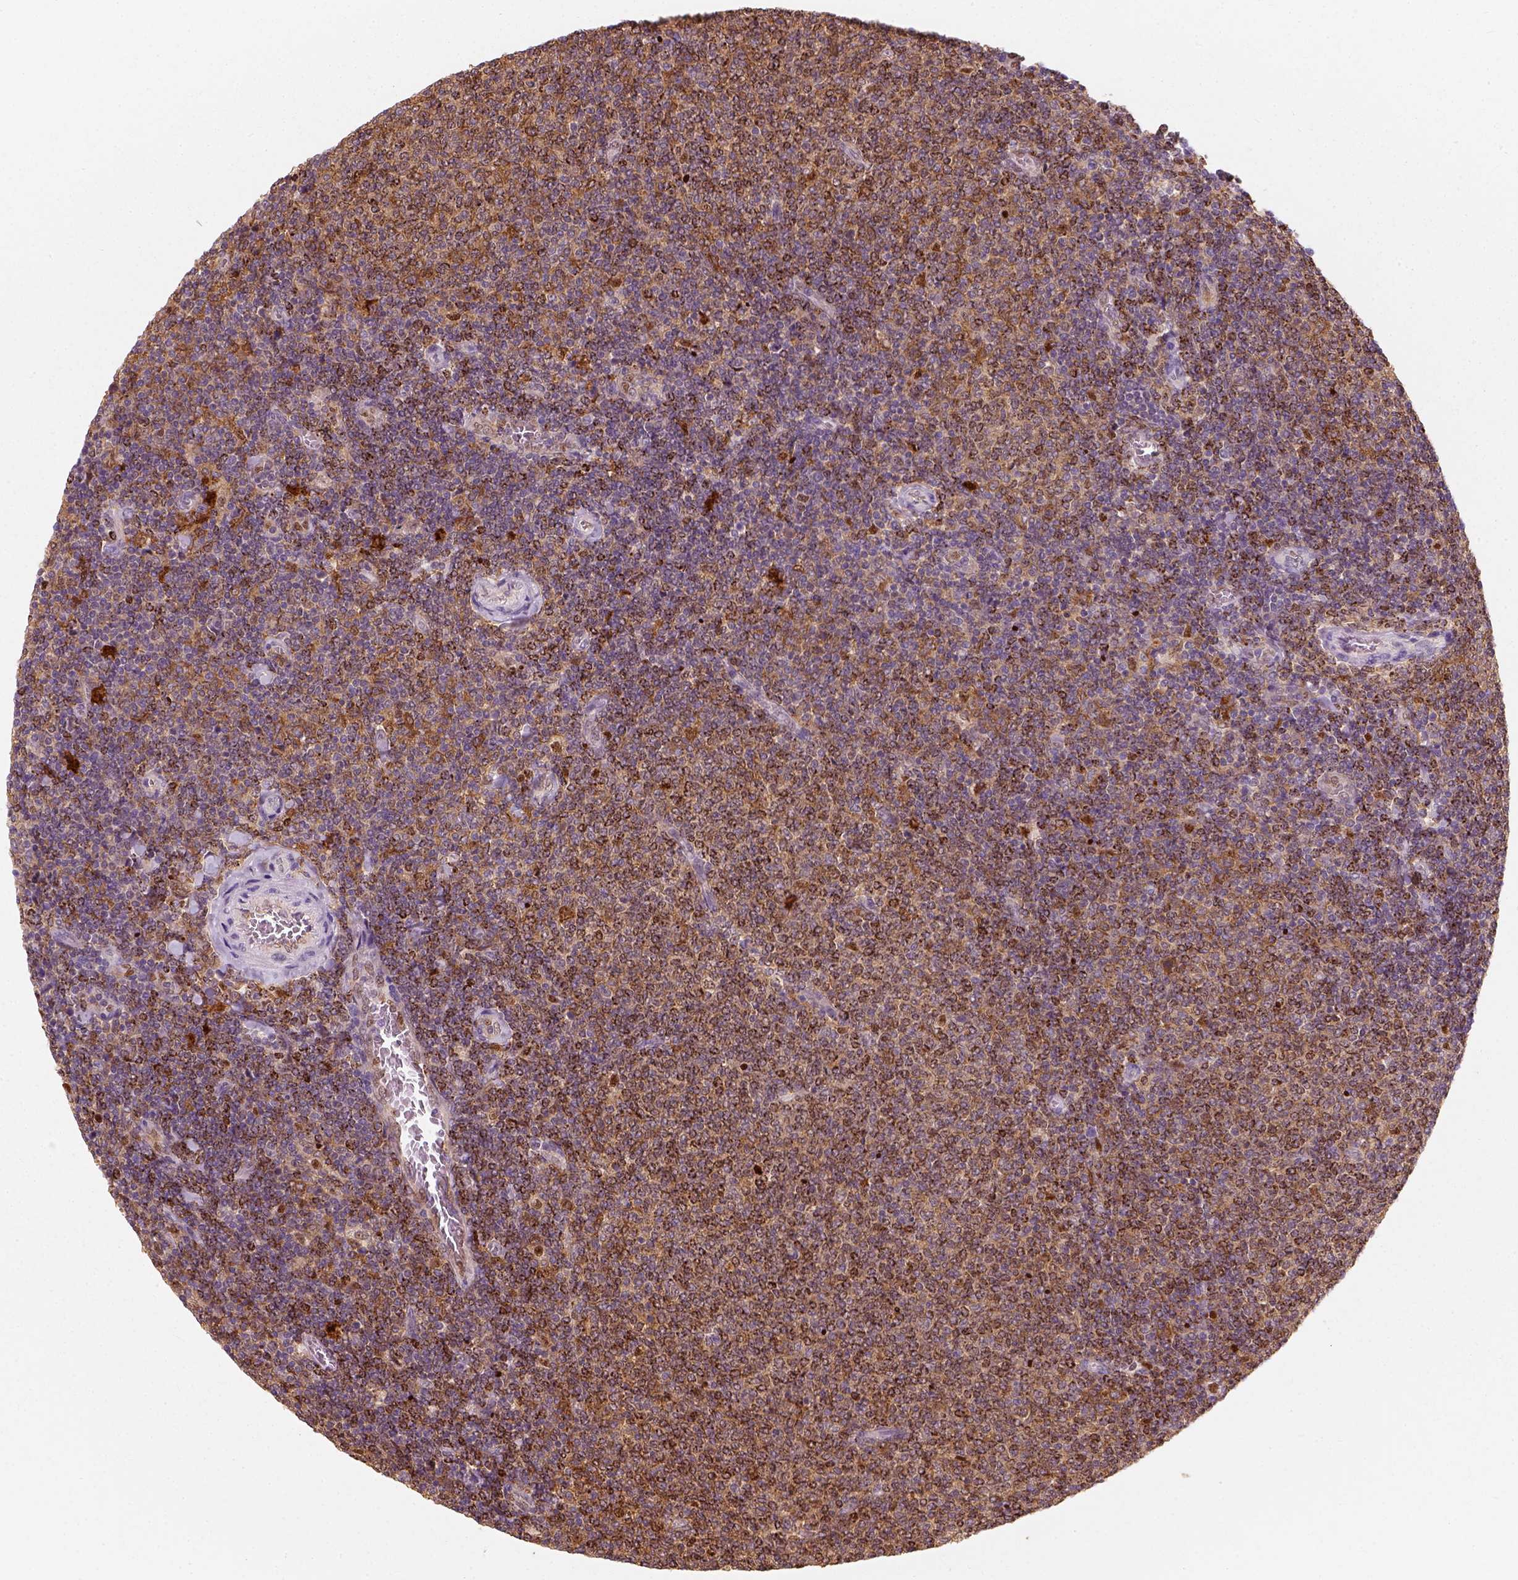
{"staining": {"intensity": "moderate", "quantity": ">75%", "location": "cytoplasmic/membranous"}, "tissue": "lymphoma", "cell_type": "Tumor cells", "image_type": "cancer", "snomed": [{"axis": "morphology", "description": "Malignant lymphoma, non-Hodgkin's type, Low grade"}, {"axis": "topography", "description": "Lymph node"}], "caption": "High-power microscopy captured an immunohistochemistry micrograph of lymphoma, revealing moderate cytoplasmic/membranous positivity in approximately >75% of tumor cells. (DAB IHC with brightfield microscopy, high magnification).", "gene": "SQSTM1", "patient": {"sex": "male", "age": 52}}